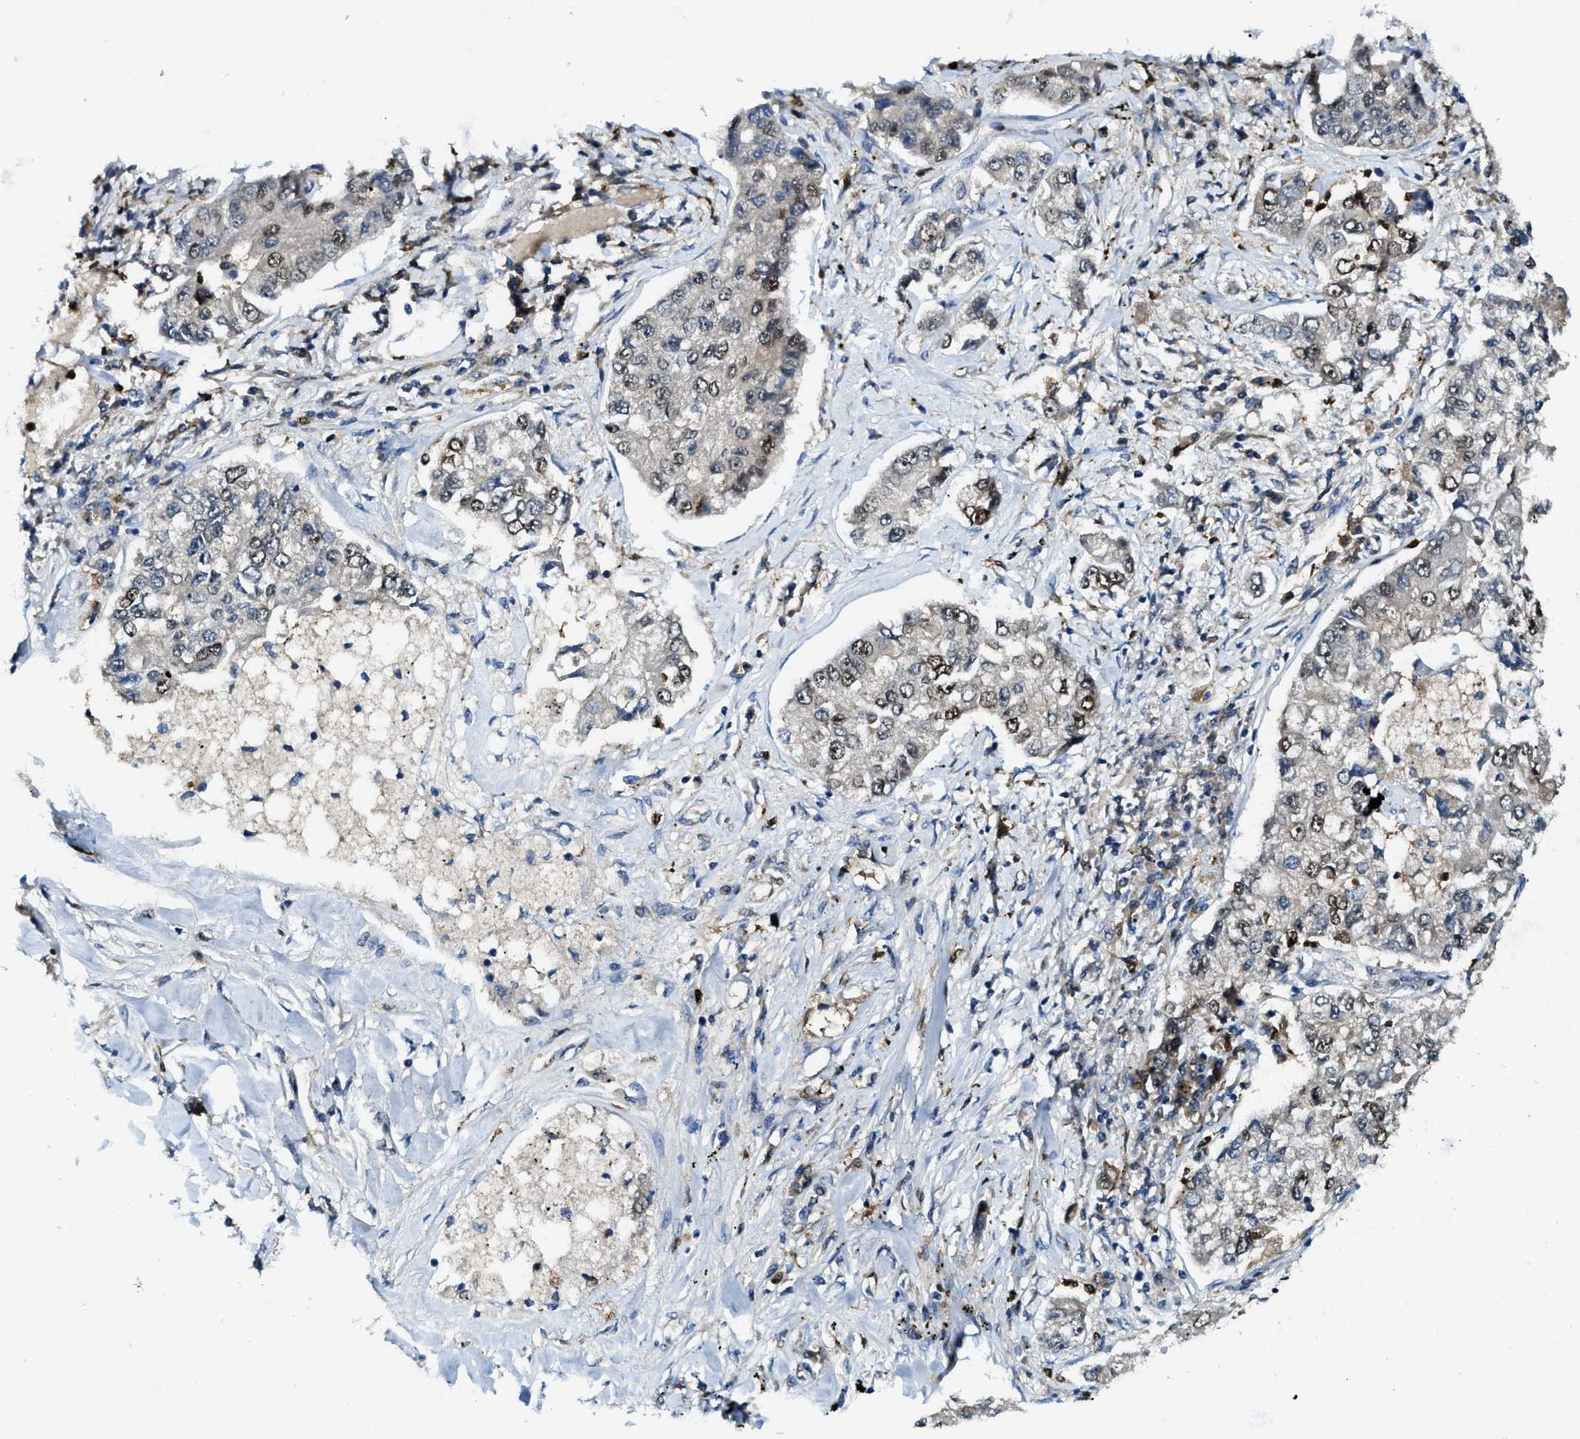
{"staining": {"intensity": "moderate", "quantity": "<25%", "location": "nuclear"}, "tissue": "lung cancer", "cell_type": "Tumor cells", "image_type": "cancer", "snomed": [{"axis": "morphology", "description": "Adenocarcinoma, NOS"}, {"axis": "topography", "description": "Lung"}], "caption": "IHC of lung adenocarcinoma shows low levels of moderate nuclear staining in approximately <25% of tumor cells.", "gene": "LTA4H", "patient": {"sex": "male", "age": 49}}